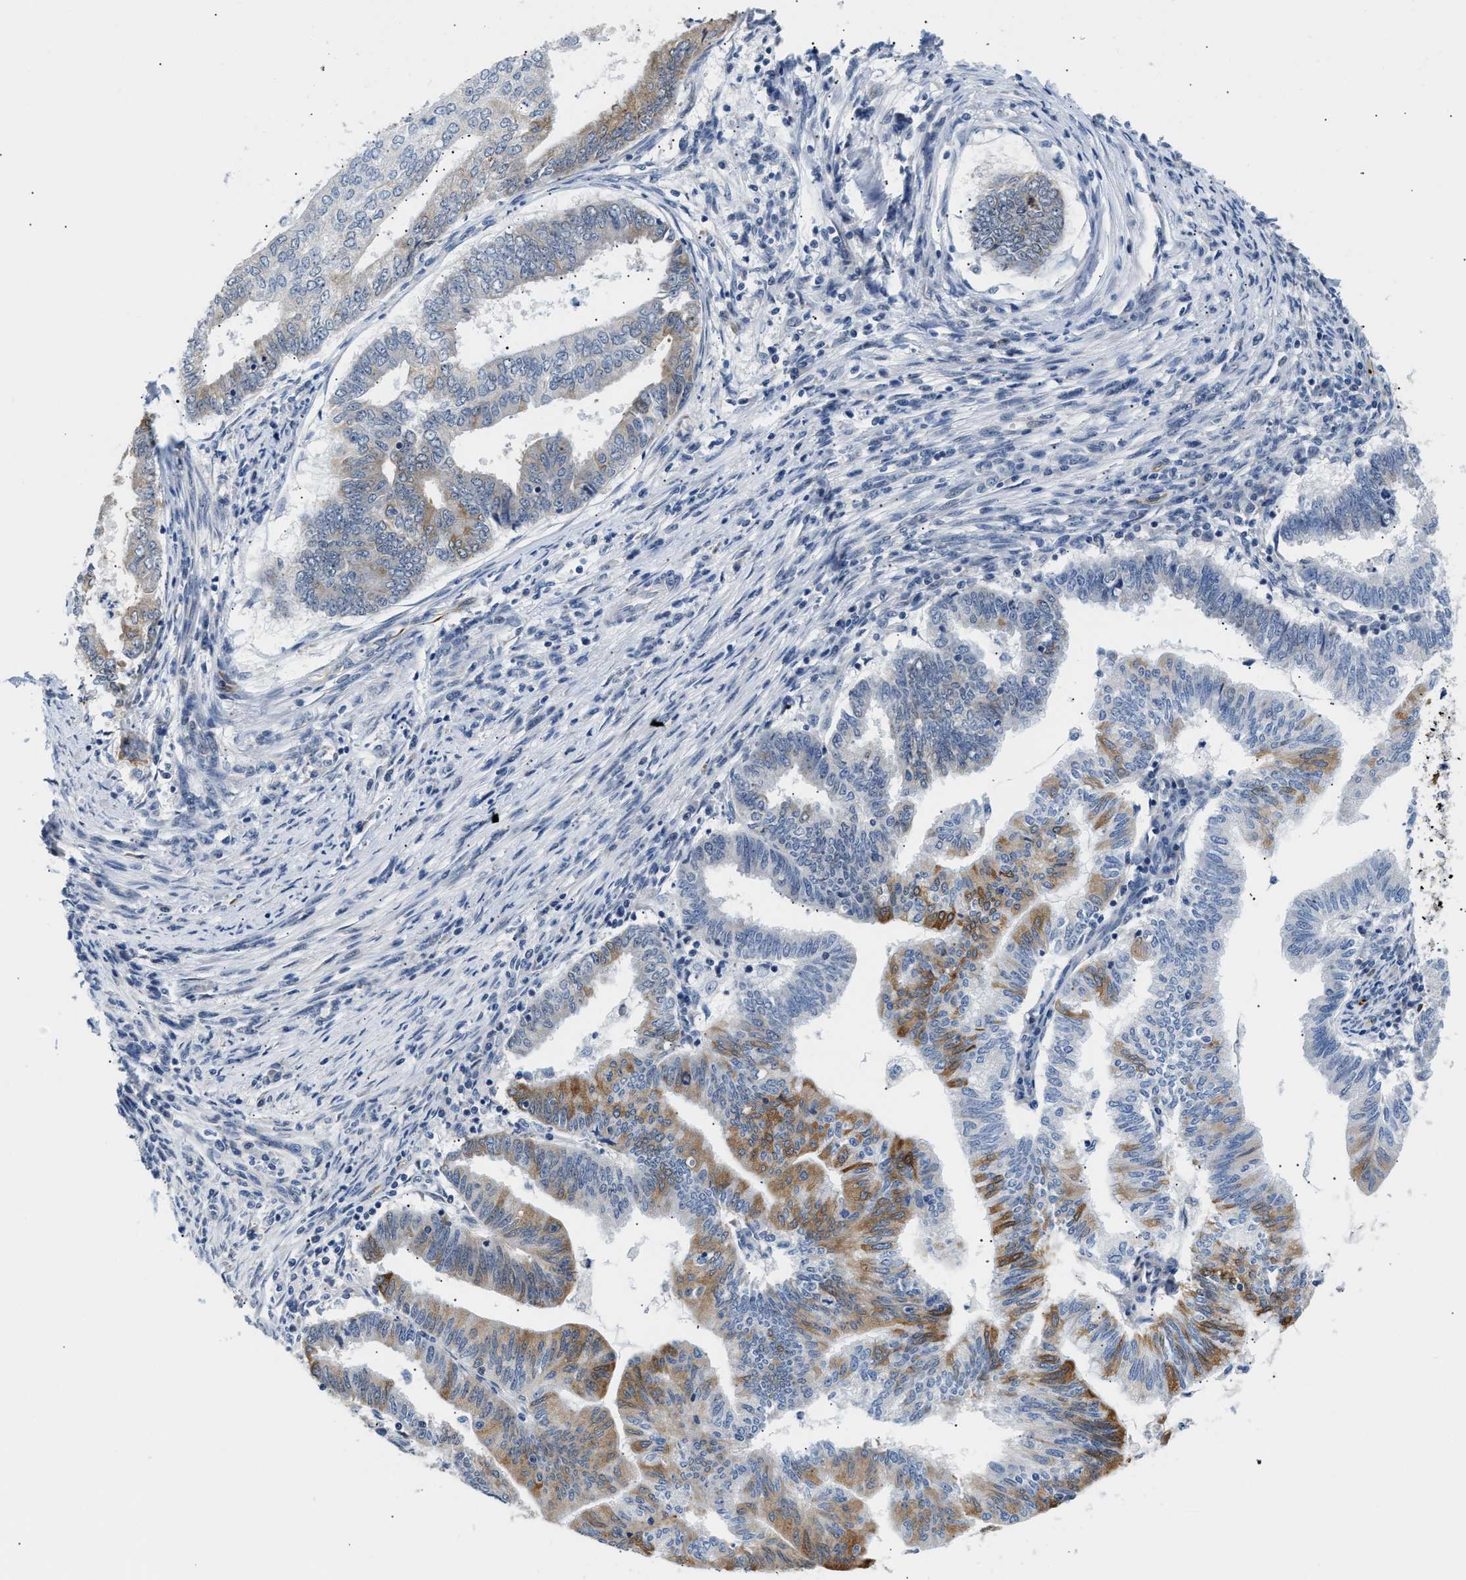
{"staining": {"intensity": "moderate", "quantity": "25%-75%", "location": "cytoplasmic/membranous"}, "tissue": "endometrial cancer", "cell_type": "Tumor cells", "image_type": "cancer", "snomed": [{"axis": "morphology", "description": "Polyp, NOS"}, {"axis": "morphology", "description": "Adenocarcinoma, NOS"}, {"axis": "morphology", "description": "Adenoma, NOS"}, {"axis": "topography", "description": "Endometrium"}], "caption": "Adenocarcinoma (endometrial) stained for a protein (brown) displays moderate cytoplasmic/membranous positive positivity in approximately 25%-75% of tumor cells.", "gene": "CLGN", "patient": {"sex": "female", "age": 79}}